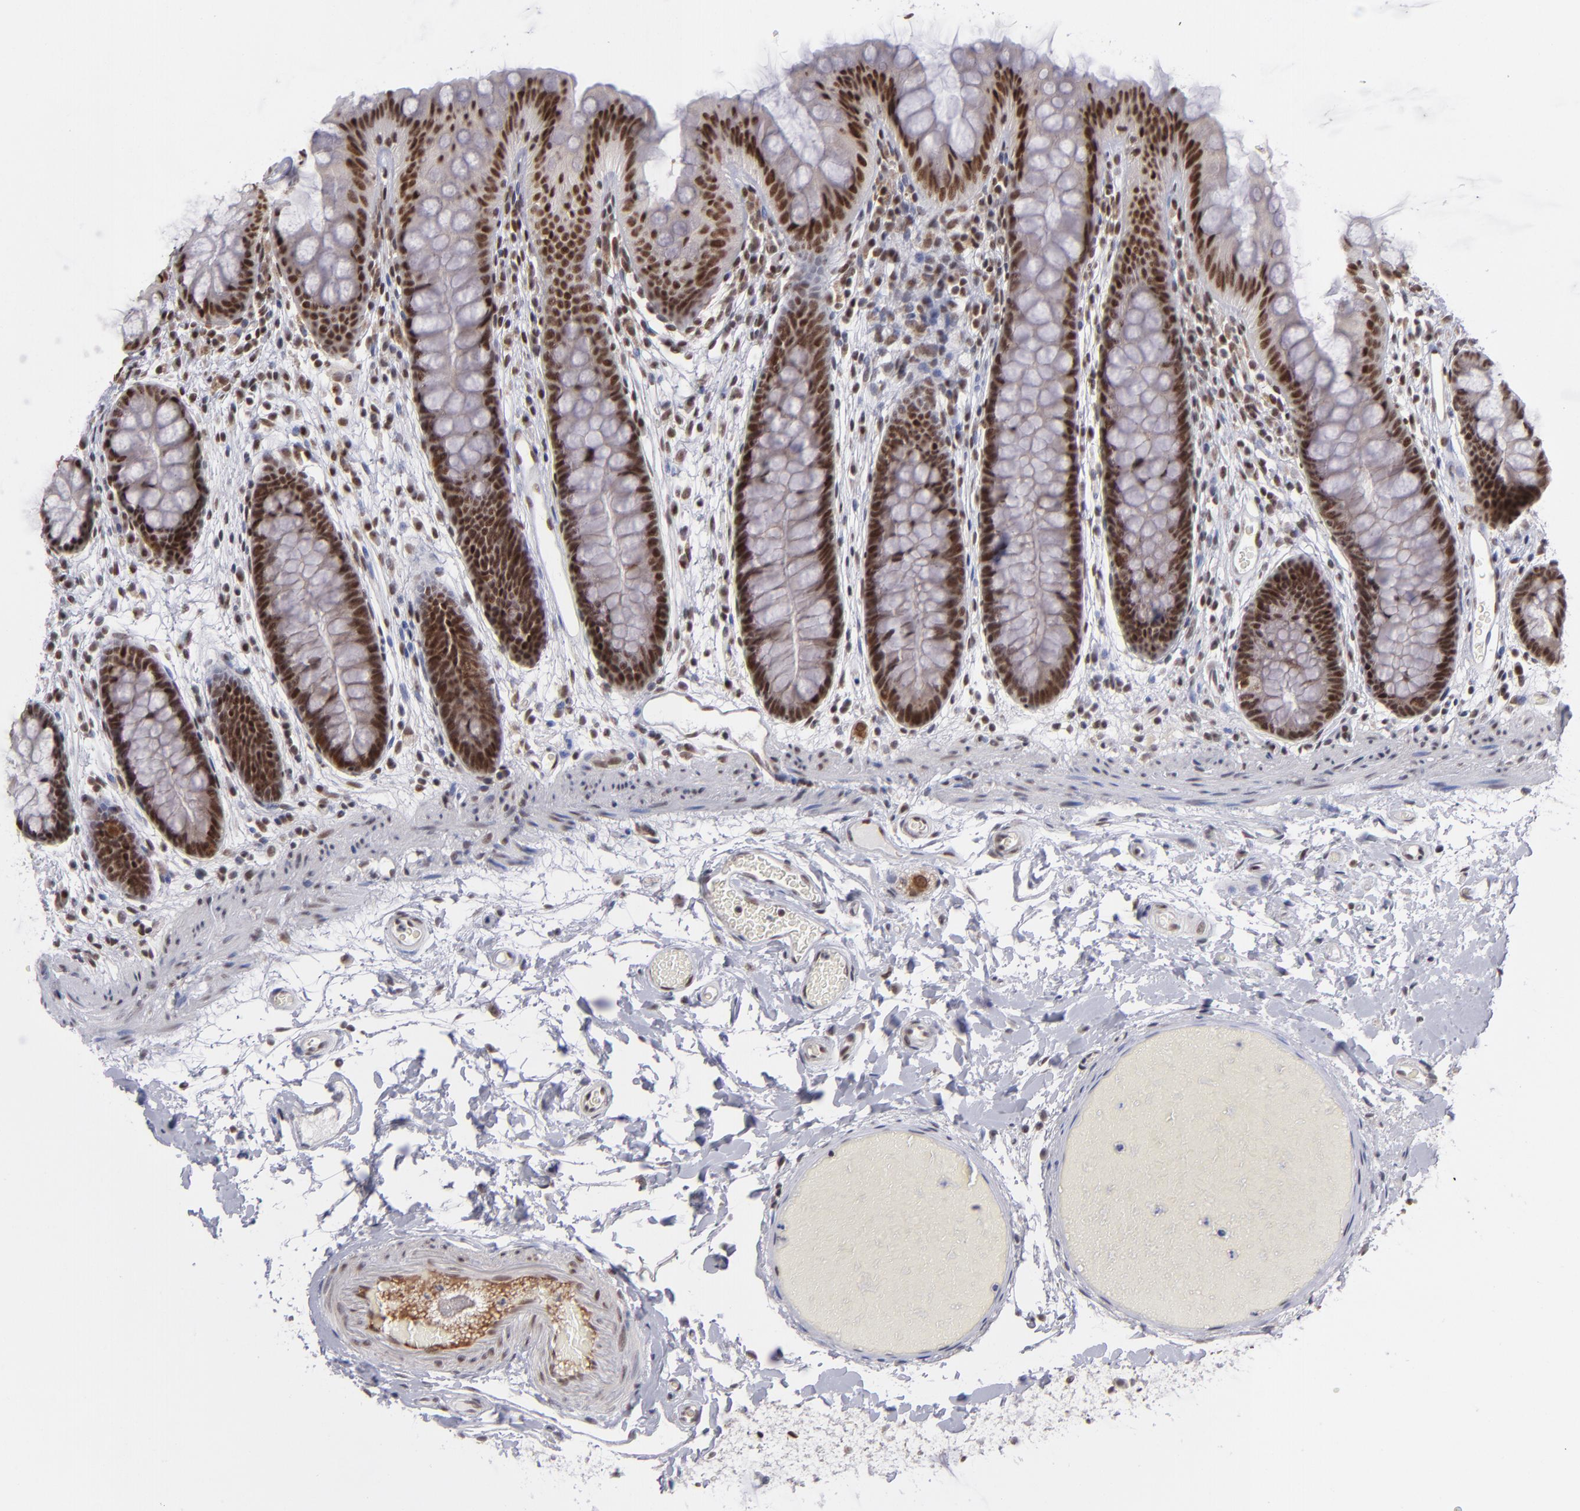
{"staining": {"intensity": "moderate", "quantity": "25%-75%", "location": "nuclear"}, "tissue": "colon", "cell_type": "Endothelial cells", "image_type": "normal", "snomed": [{"axis": "morphology", "description": "Normal tissue, NOS"}, {"axis": "topography", "description": "Smooth muscle"}, {"axis": "topography", "description": "Colon"}], "caption": "DAB (3,3'-diaminobenzidine) immunohistochemical staining of unremarkable colon exhibits moderate nuclear protein expression in about 25%-75% of endothelial cells.", "gene": "MLLT3", "patient": {"sex": "male", "age": 67}}